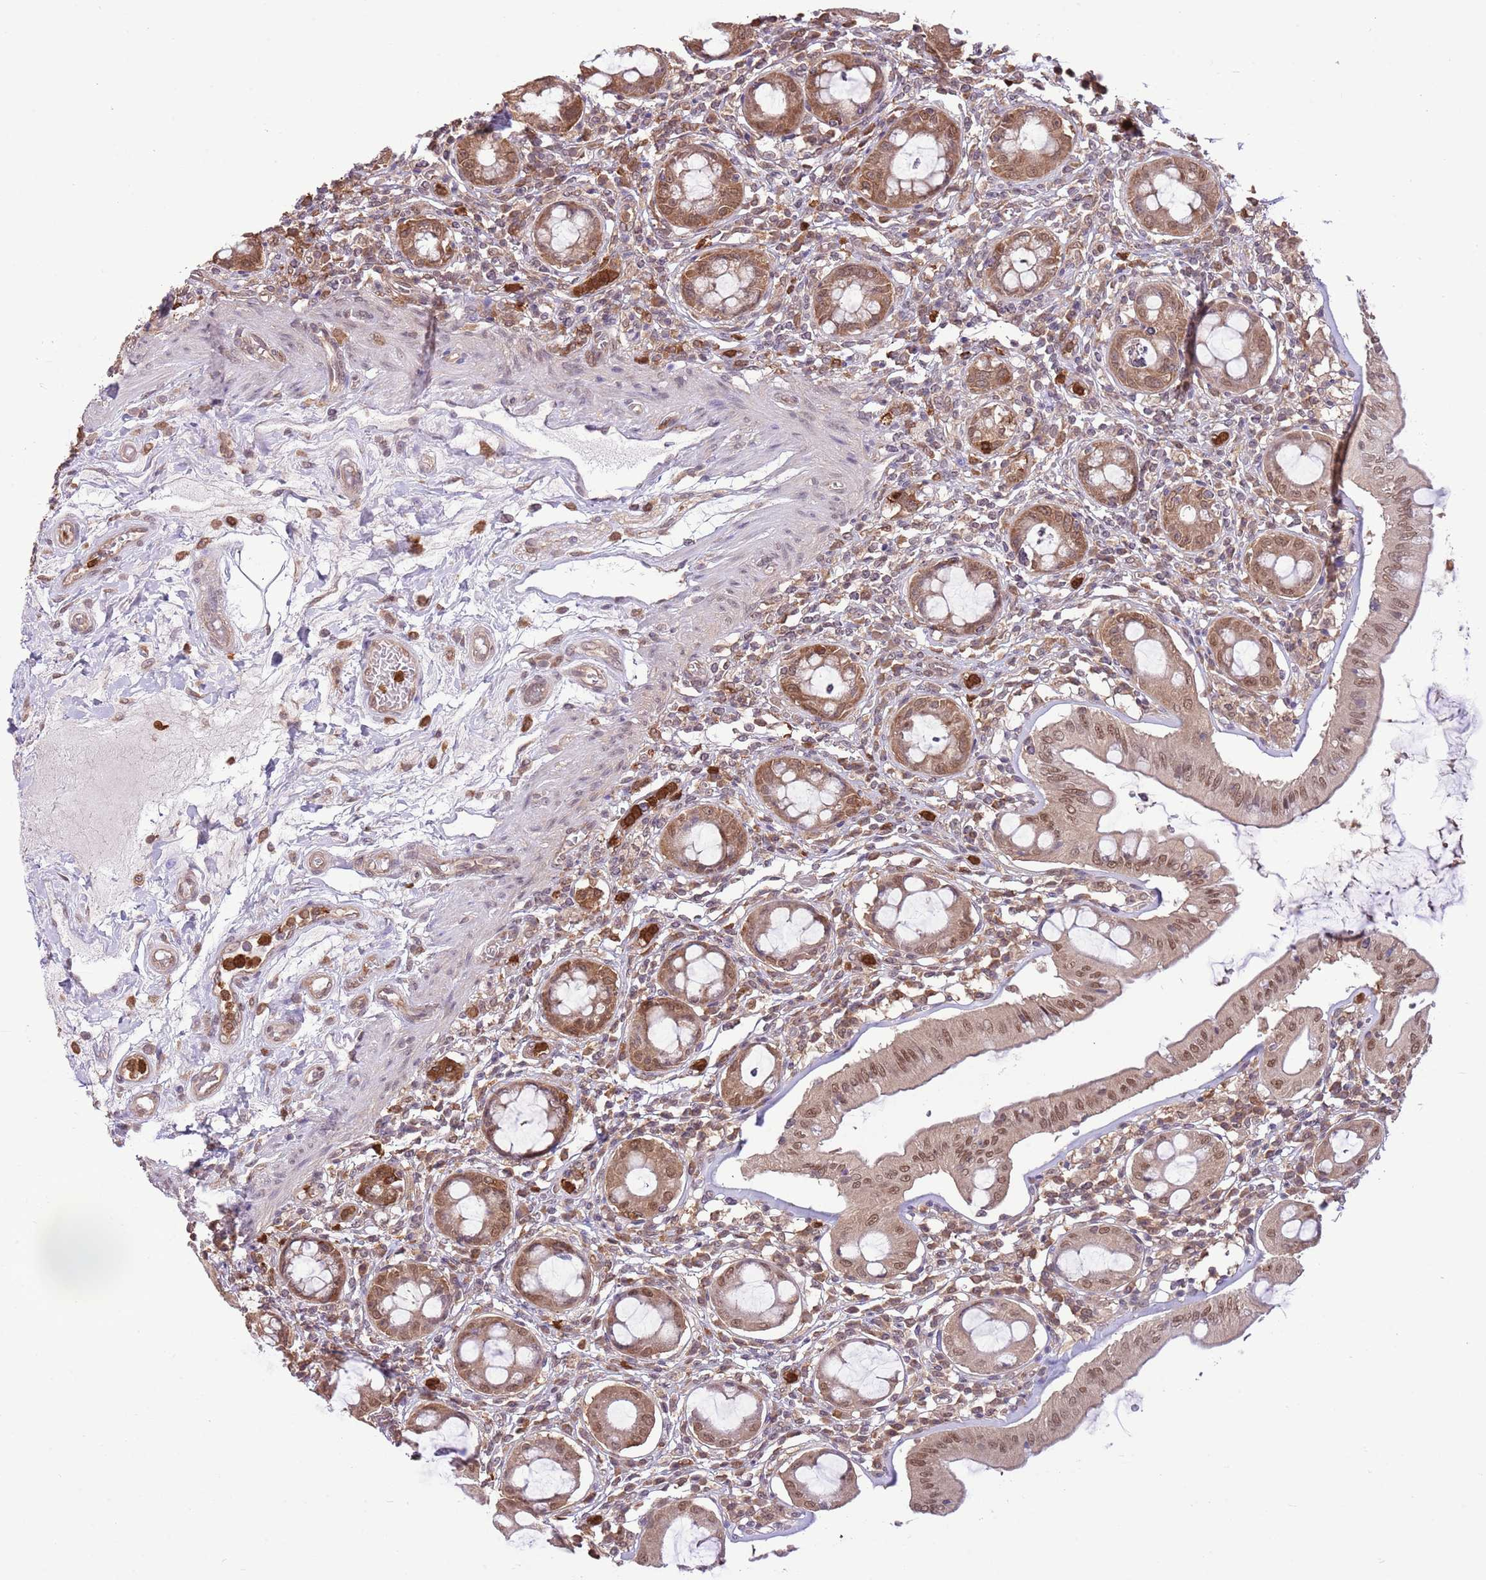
{"staining": {"intensity": "moderate", "quantity": ">75%", "location": "cytoplasmic/membranous,nuclear"}, "tissue": "rectum", "cell_type": "Glandular cells", "image_type": "normal", "snomed": [{"axis": "morphology", "description": "Normal tissue, NOS"}, {"axis": "topography", "description": "Rectum"}], "caption": "DAB immunohistochemical staining of unremarkable human rectum exhibits moderate cytoplasmic/membranous,nuclear protein staining in about >75% of glandular cells. The protein of interest is shown in brown color, while the nuclei are stained blue.", "gene": "AMIGO1", "patient": {"sex": "female", "age": 57}}